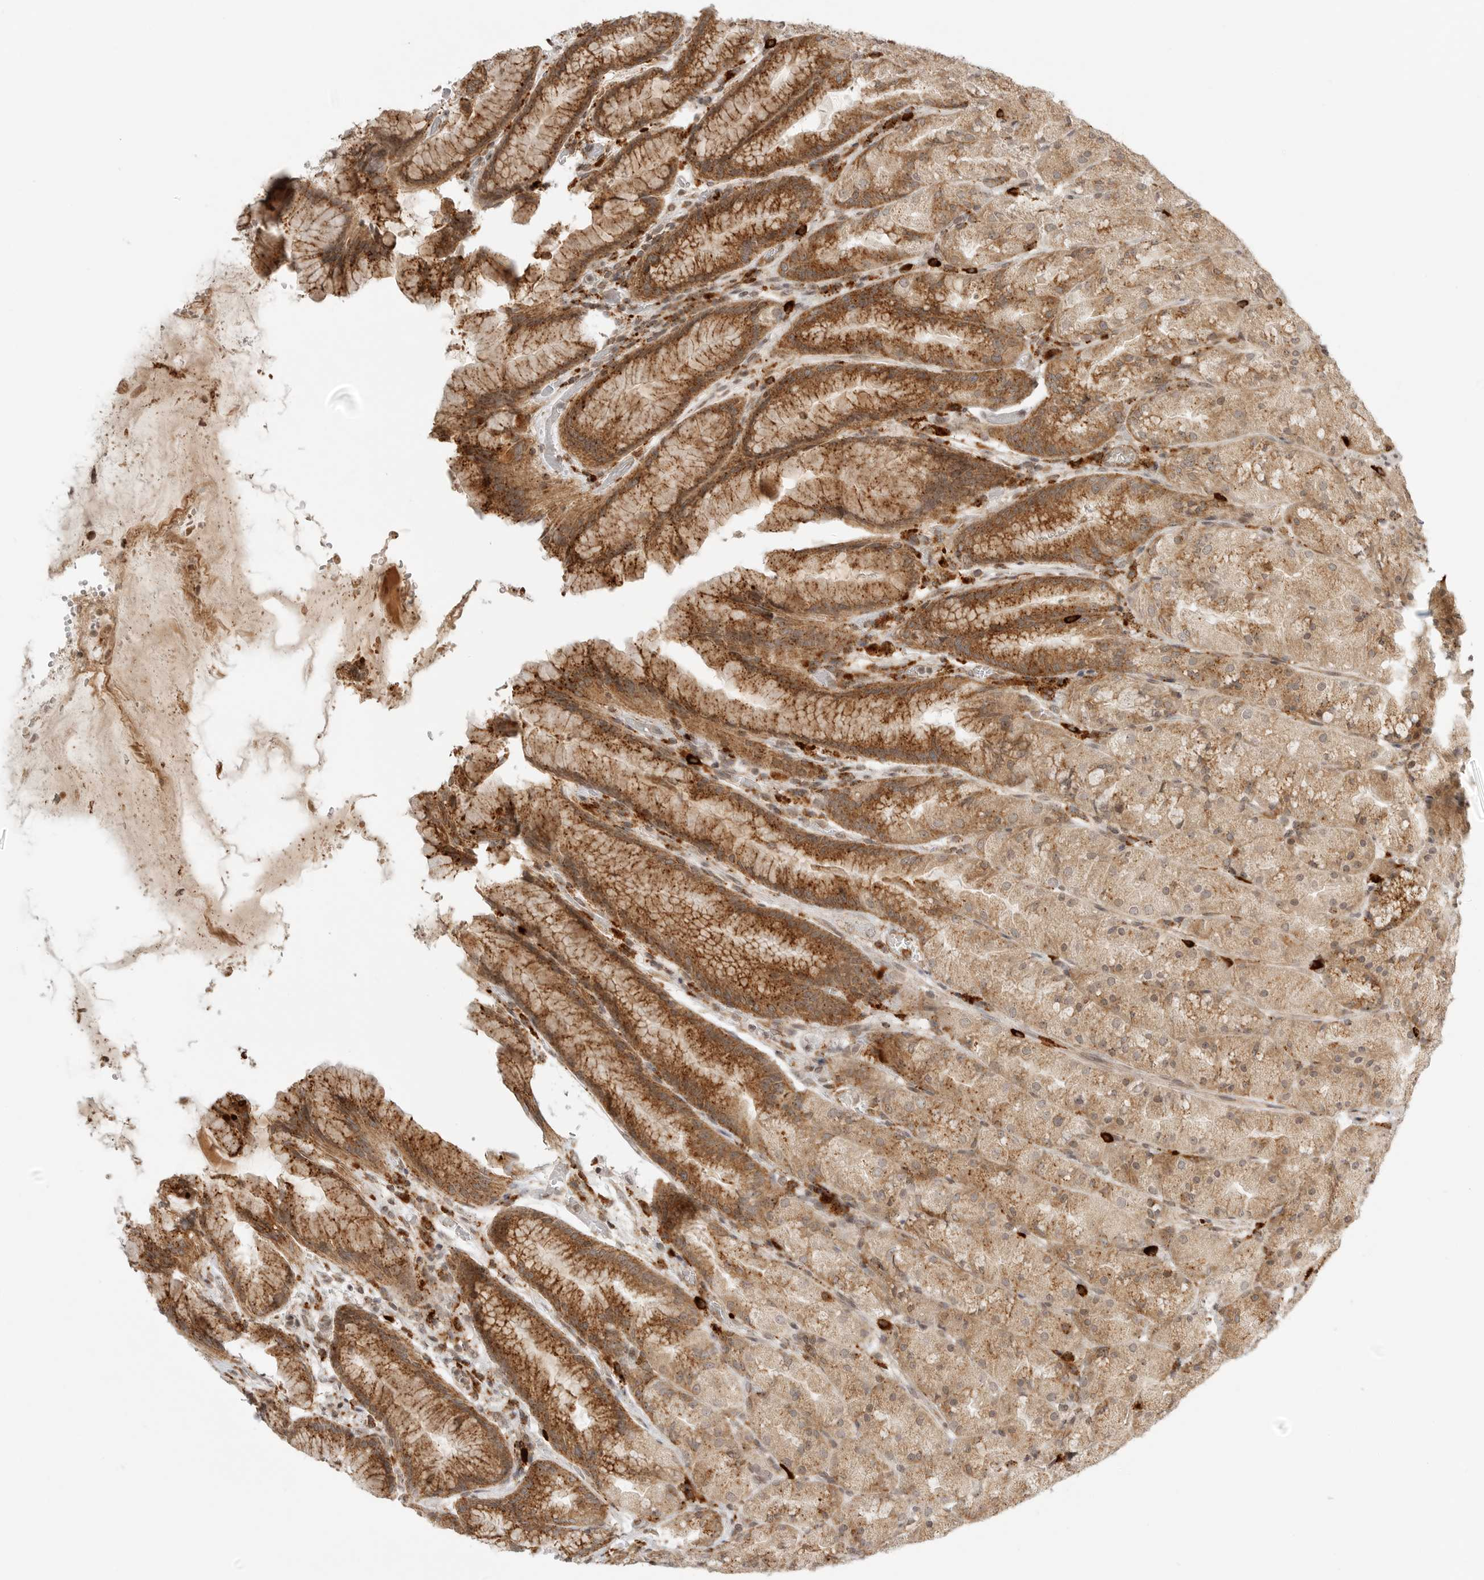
{"staining": {"intensity": "moderate", "quantity": ">75%", "location": "cytoplasmic/membranous"}, "tissue": "stomach", "cell_type": "Glandular cells", "image_type": "normal", "snomed": [{"axis": "morphology", "description": "Normal tissue, NOS"}, {"axis": "topography", "description": "Stomach, upper"}, {"axis": "topography", "description": "Stomach"}], "caption": "Immunohistochemistry (IHC) image of benign stomach: stomach stained using immunohistochemistry (IHC) shows medium levels of moderate protein expression localized specifically in the cytoplasmic/membranous of glandular cells, appearing as a cytoplasmic/membranous brown color.", "gene": "IDUA", "patient": {"sex": "male", "age": 48}}